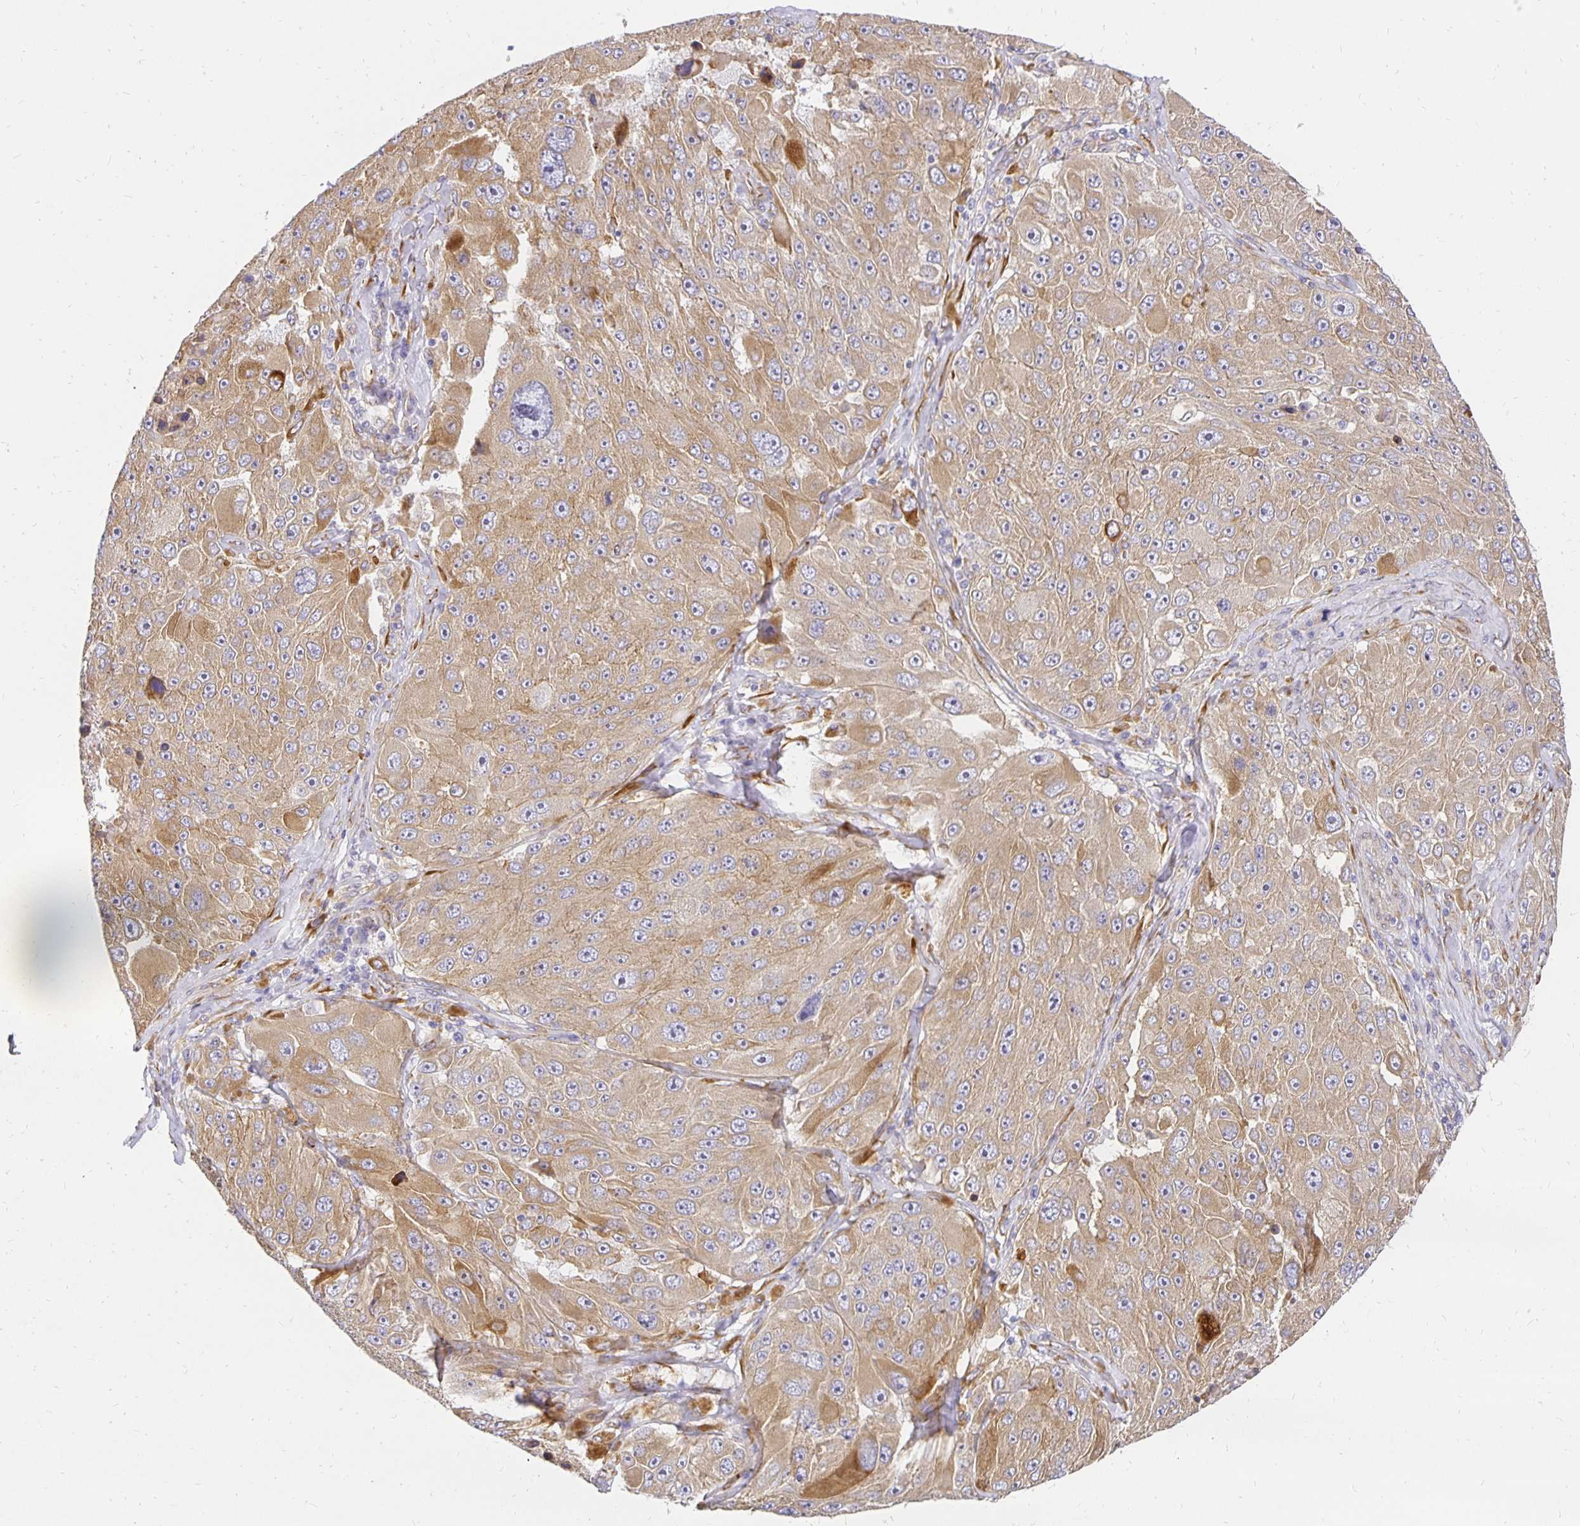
{"staining": {"intensity": "weak", "quantity": ">75%", "location": "cytoplasmic/membranous"}, "tissue": "melanoma", "cell_type": "Tumor cells", "image_type": "cancer", "snomed": [{"axis": "morphology", "description": "Malignant melanoma, Metastatic site"}, {"axis": "topography", "description": "Lymph node"}], "caption": "Protein staining of melanoma tissue demonstrates weak cytoplasmic/membranous positivity in about >75% of tumor cells. Using DAB (3,3'-diaminobenzidine) (brown) and hematoxylin (blue) stains, captured at high magnification using brightfield microscopy.", "gene": "PLOD1", "patient": {"sex": "male", "age": 62}}